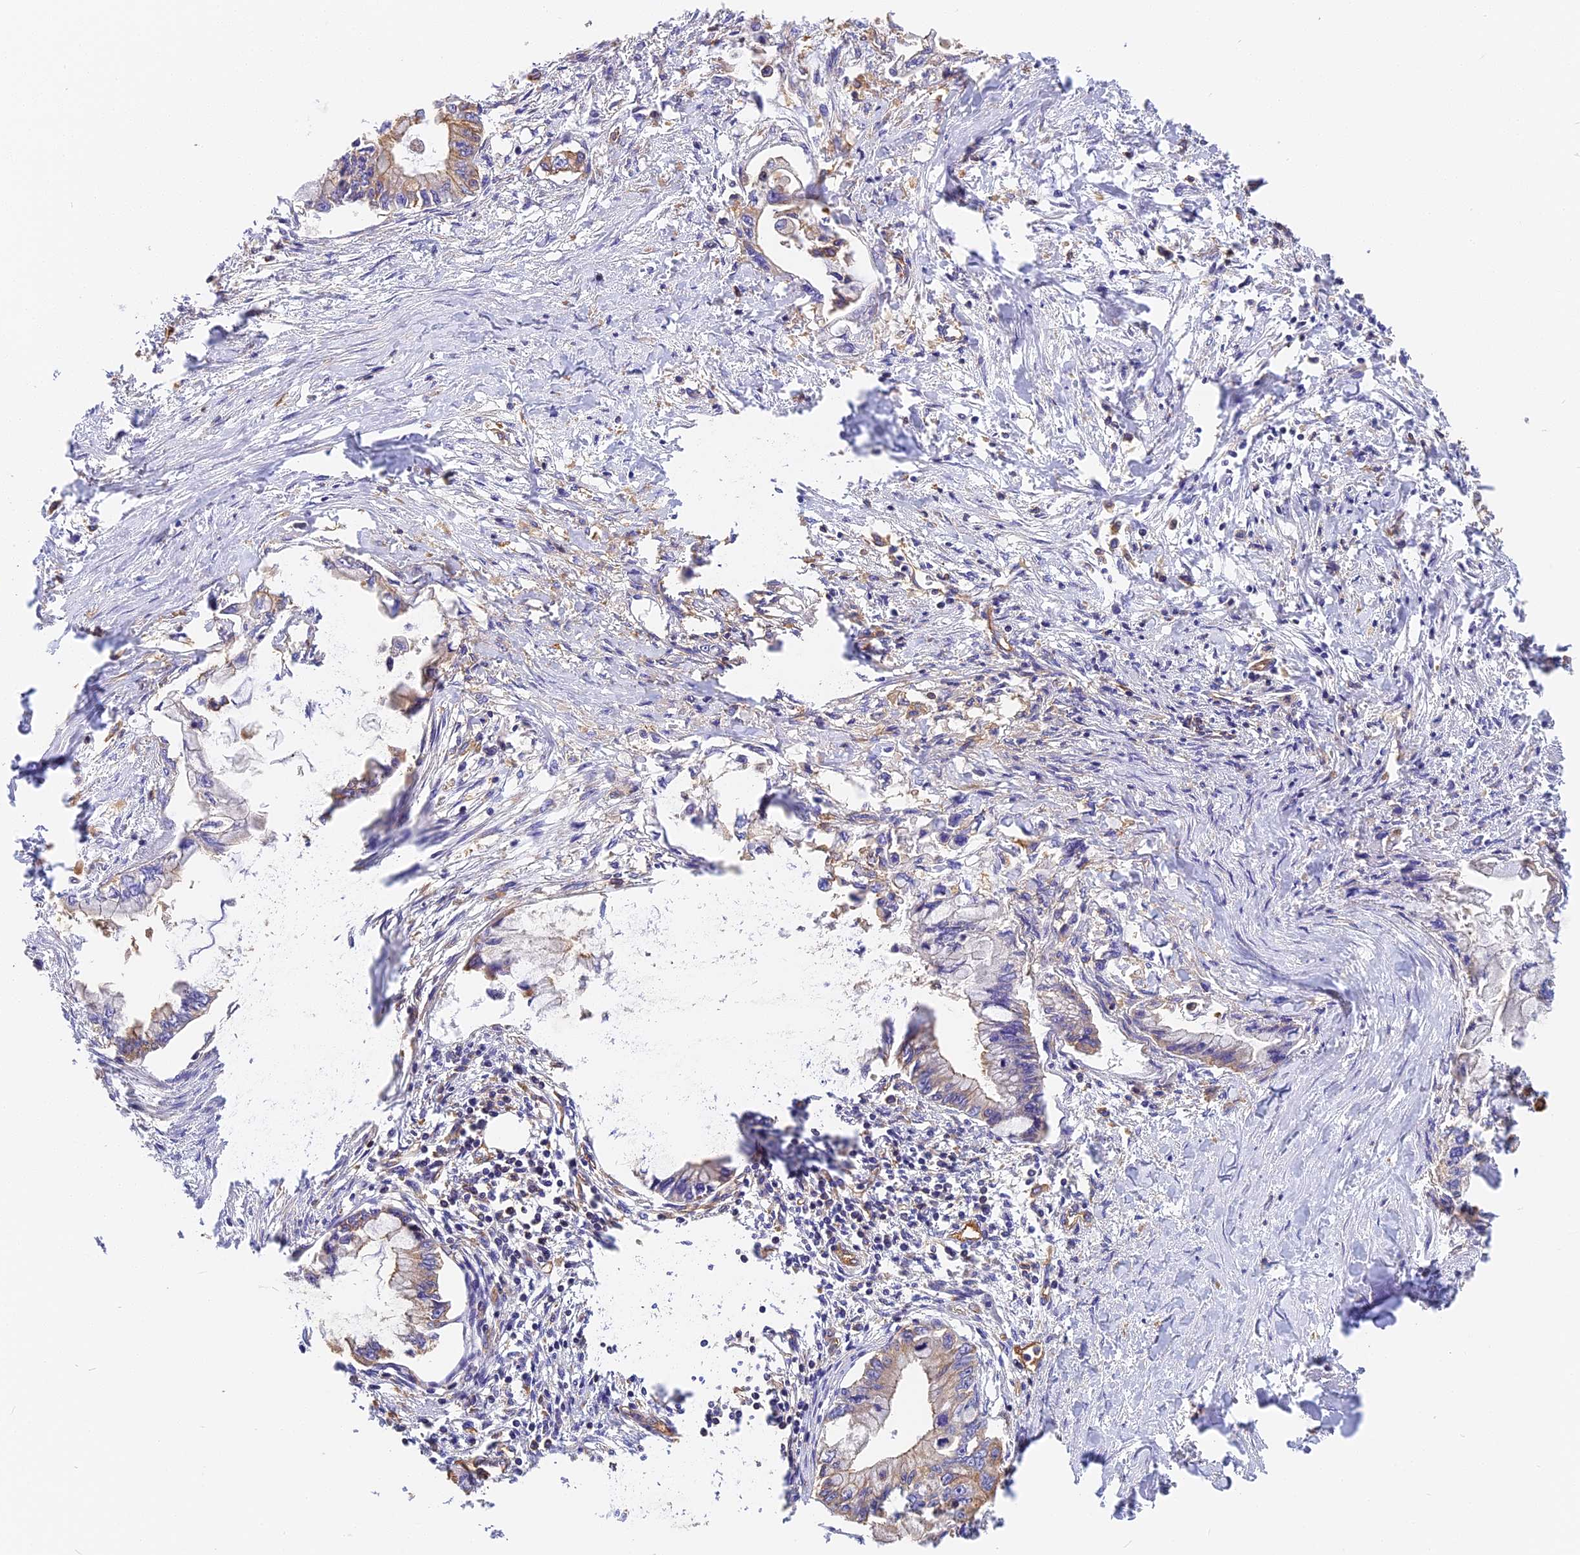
{"staining": {"intensity": "weak", "quantity": ">75%", "location": "cytoplasmic/membranous"}, "tissue": "pancreatic cancer", "cell_type": "Tumor cells", "image_type": "cancer", "snomed": [{"axis": "morphology", "description": "Adenocarcinoma, NOS"}, {"axis": "topography", "description": "Pancreas"}], "caption": "The image demonstrates a brown stain indicating the presence of a protein in the cytoplasmic/membranous of tumor cells in pancreatic cancer.", "gene": "VPS18", "patient": {"sex": "male", "age": 48}}